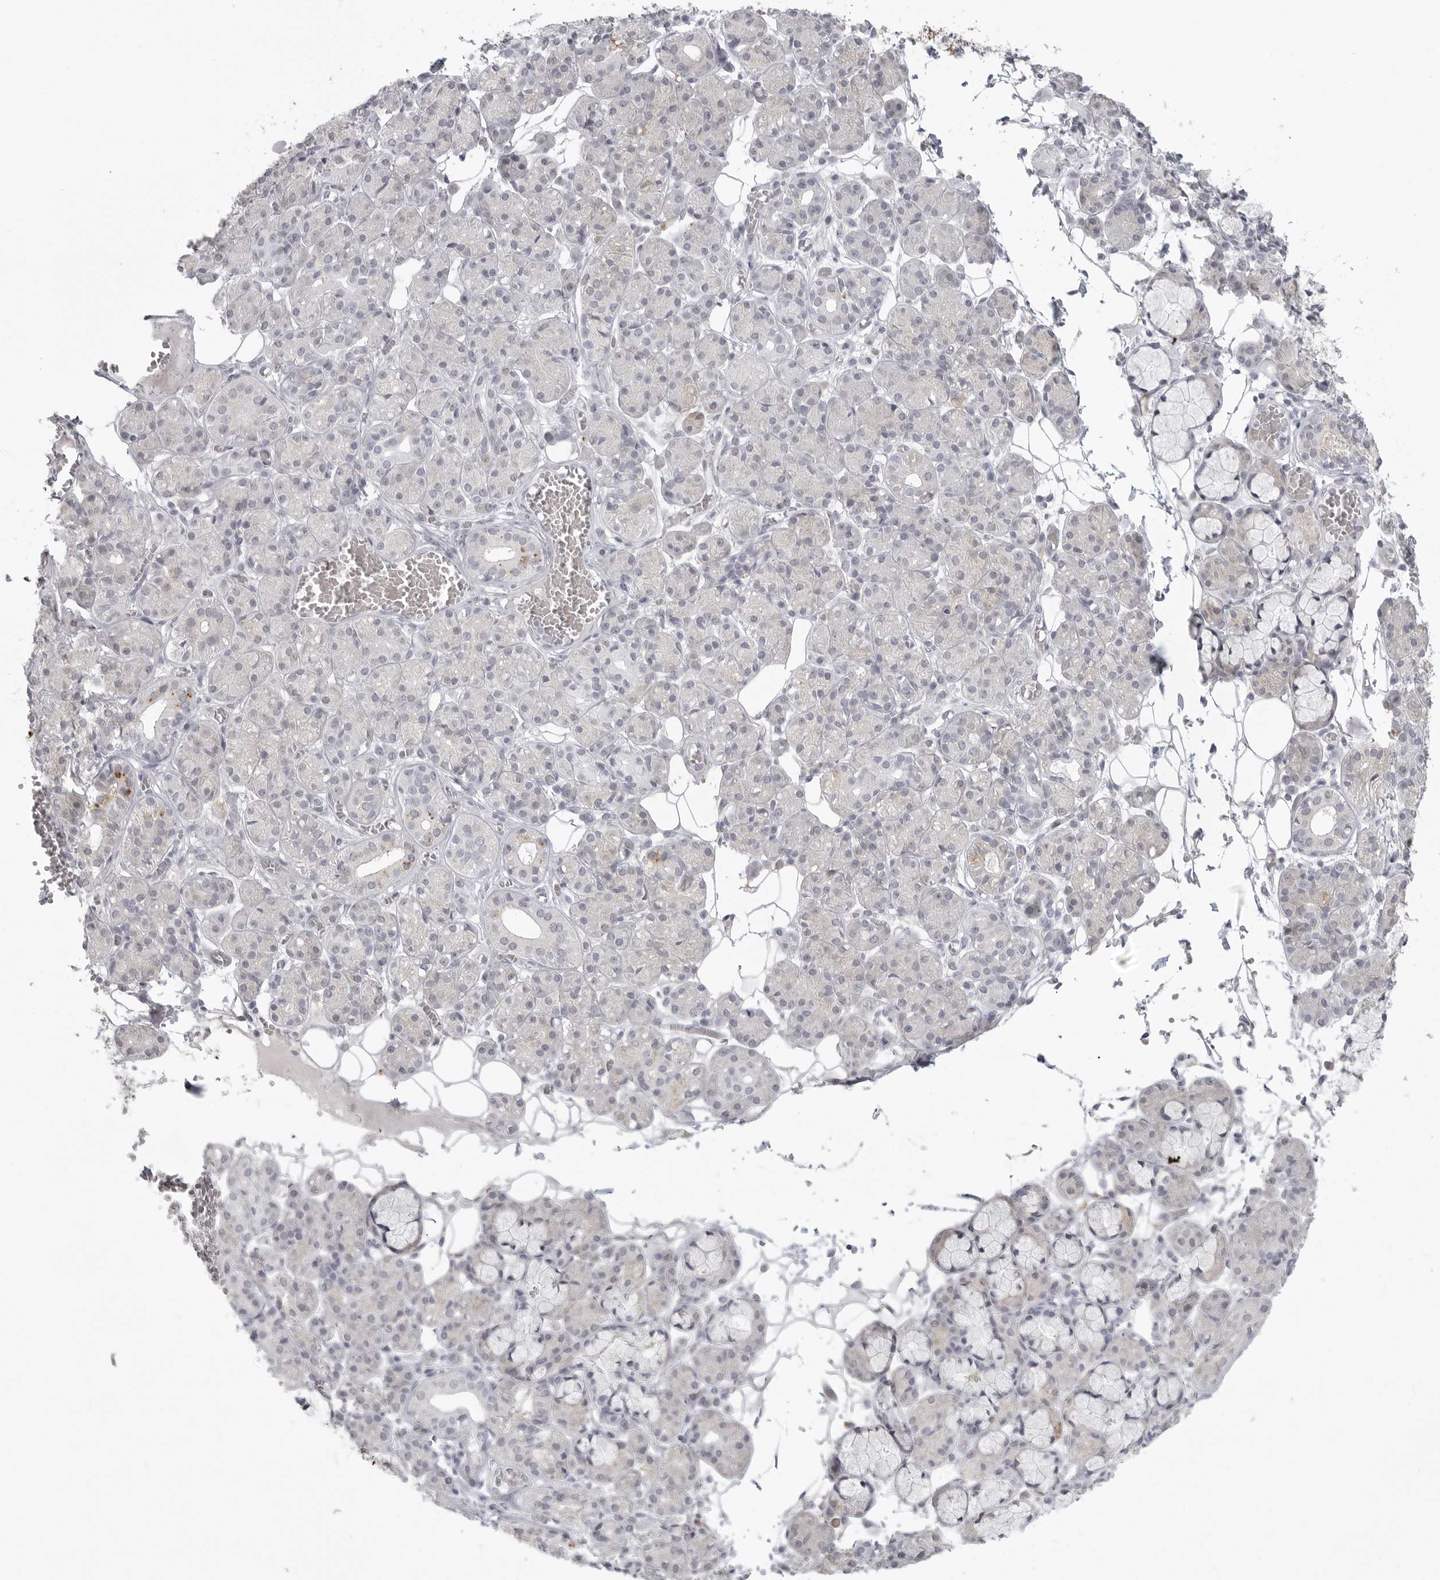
{"staining": {"intensity": "negative", "quantity": "none", "location": "none"}, "tissue": "salivary gland", "cell_type": "Glandular cells", "image_type": "normal", "snomed": [{"axis": "morphology", "description": "Normal tissue, NOS"}, {"axis": "topography", "description": "Salivary gland"}], "caption": "The image exhibits no significant positivity in glandular cells of salivary gland. (DAB immunohistochemistry with hematoxylin counter stain).", "gene": "TCTN3", "patient": {"sex": "male", "age": 63}}